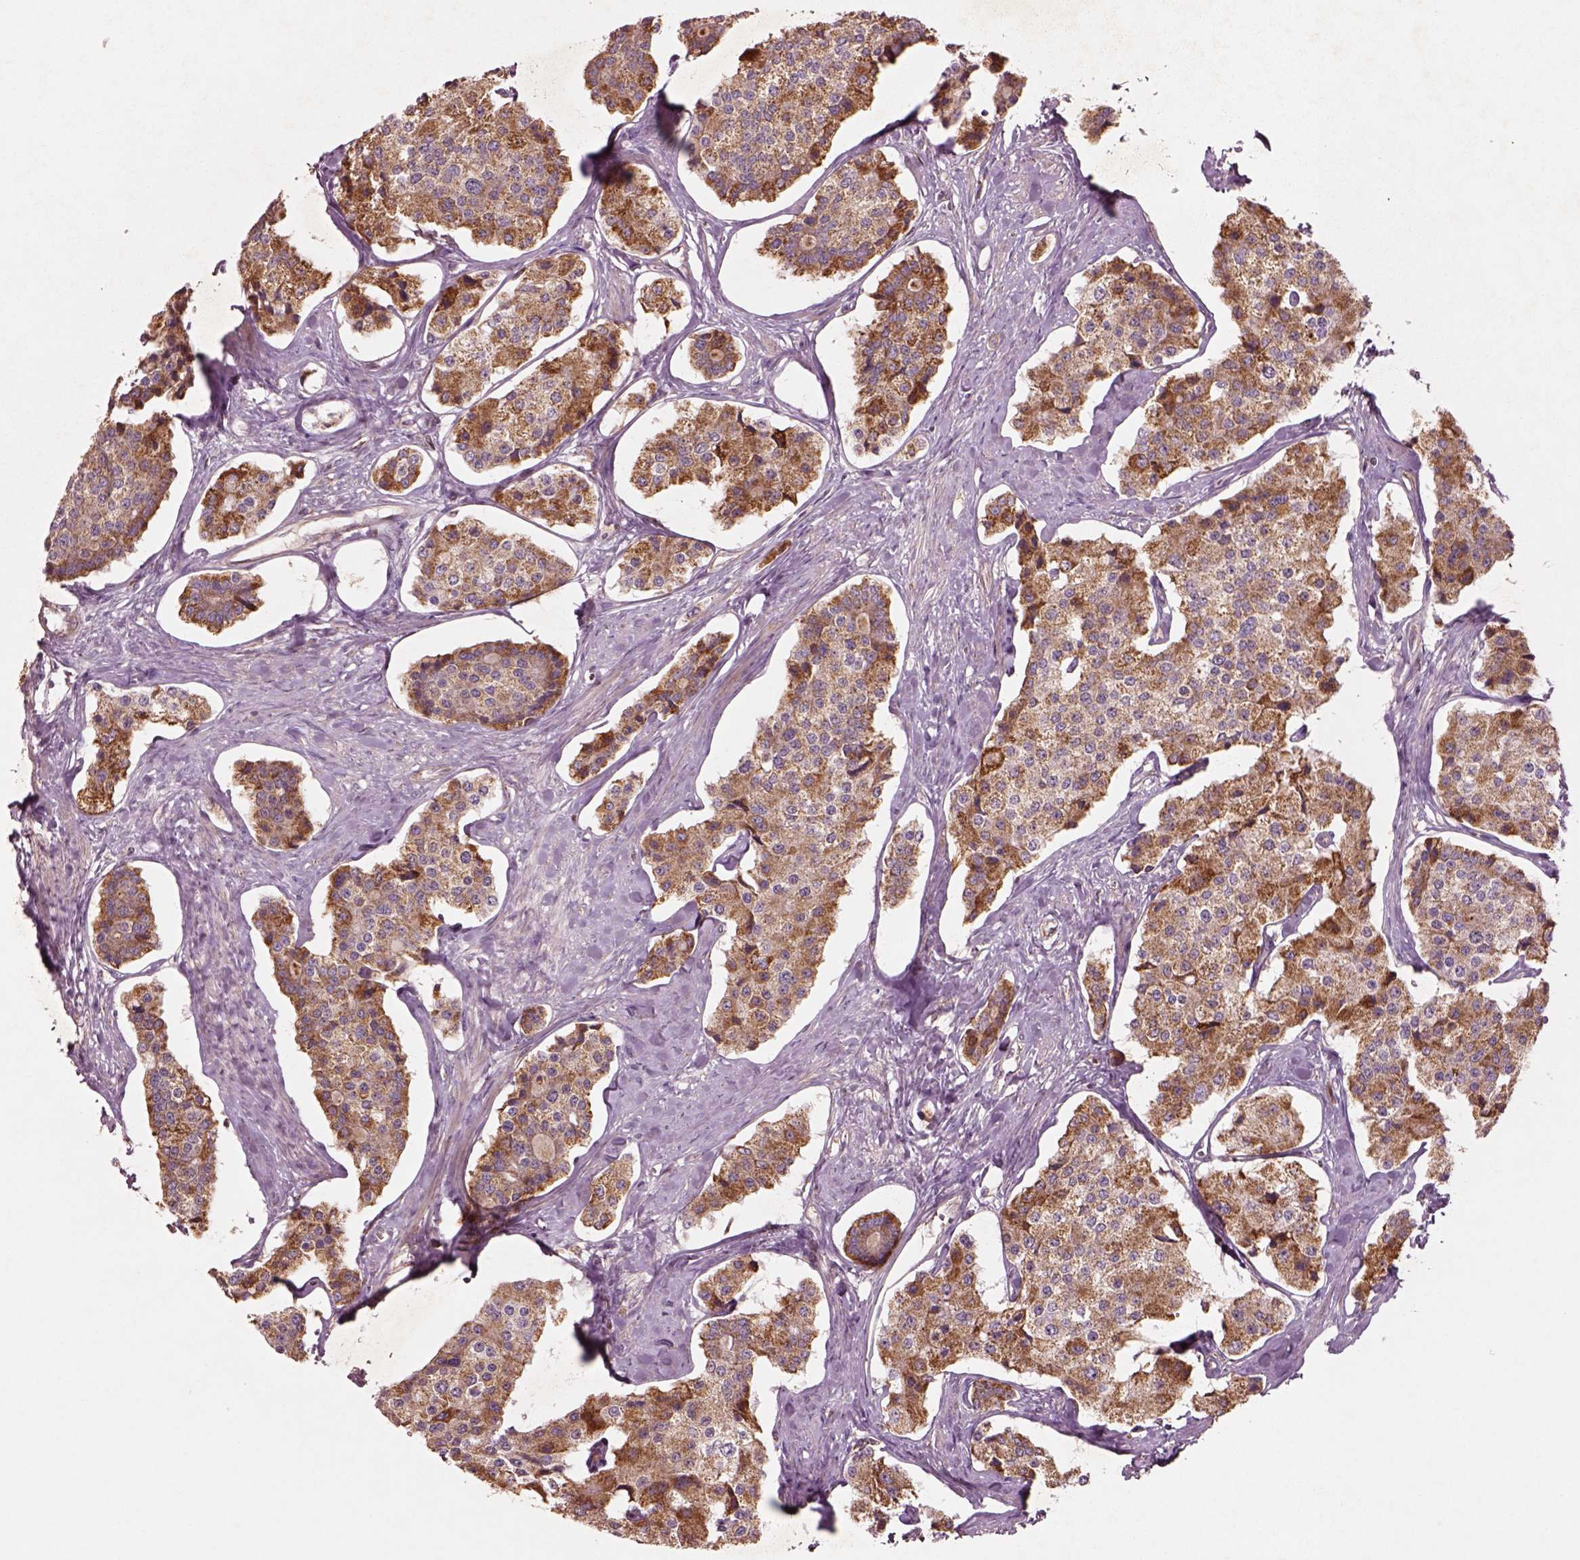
{"staining": {"intensity": "moderate", "quantity": ">75%", "location": "cytoplasmic/membranous"}, "tissue": "carcinoid", "cell_type": "Tumor cells", "image_type": "cancer", "snomed": [{"axis": "morphology", "description": "Carcinoid, malignant, NOS"}, {"axis": "topography", "description": "Small intestine"}], "caption": "Immunohistochemical staining of human carcinoid (malignant) reveals medium levels of moderate cytoplasmic/membranous protein staining in approximately >75% of tumor cells.", "gene": "SLC25A5", "patient": {"sex": "female", "age": 65}}